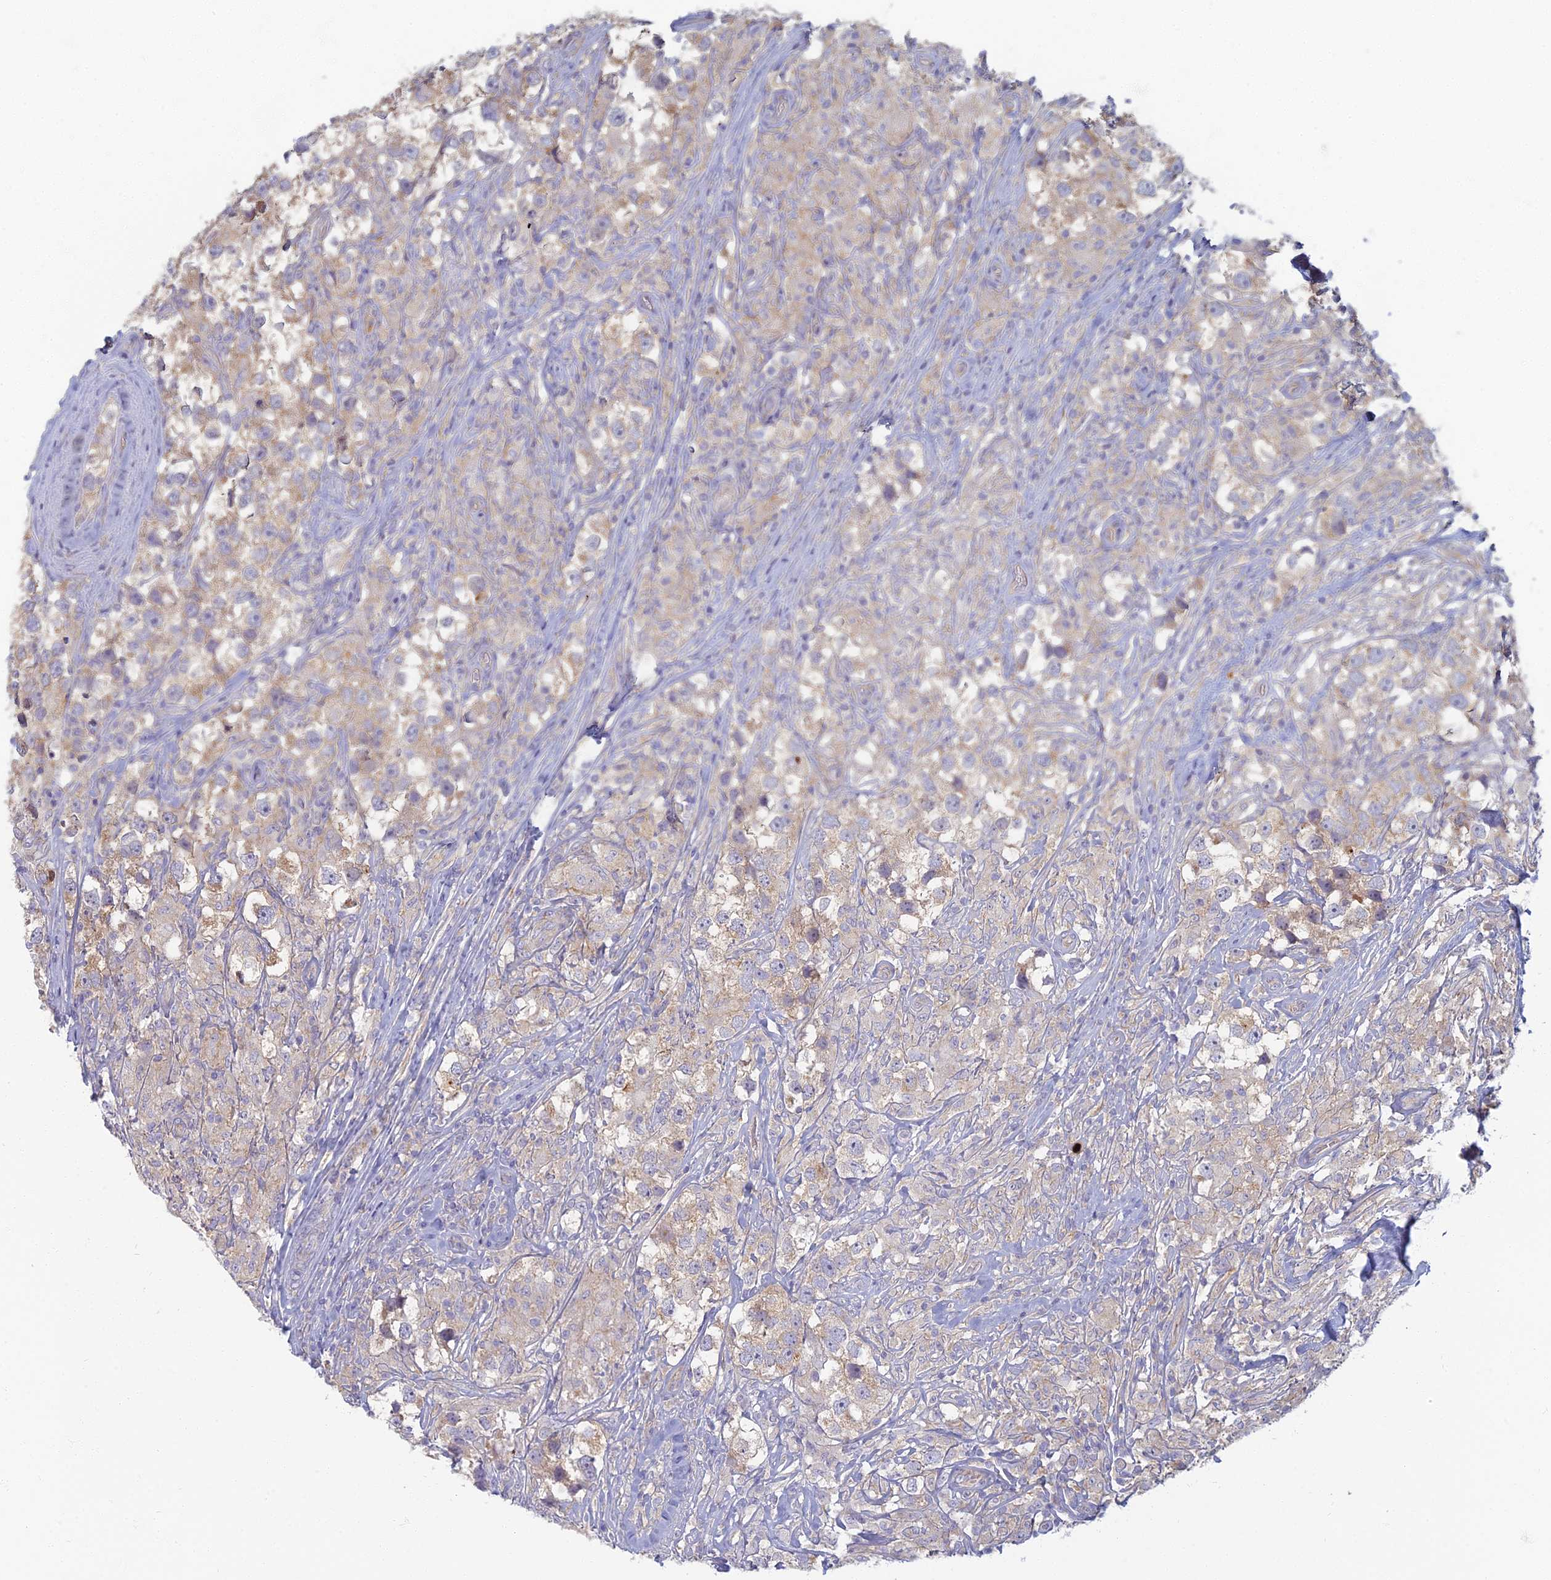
{"staining": {"intensity": "weak", "quantity": "25%-75%", "location": "cytoplasmic/membranous"}, "tissue": "testis cancer", "cell_type": "Tumor cells", "image_type": "cancer", "snomed": [{"axis": "morphology", "description": "Seminoma, NOS"}, {"axis": "topography", "description": "Testis"}], "caption": "Testis cancer (seminoma) stained with a brown dye demonstrates weak cytoplasmic/membranous positive staining in about 25%-75% of tumor cells.", "gene": "PROX2", "patient": {"sex": "male", "age": 46}}